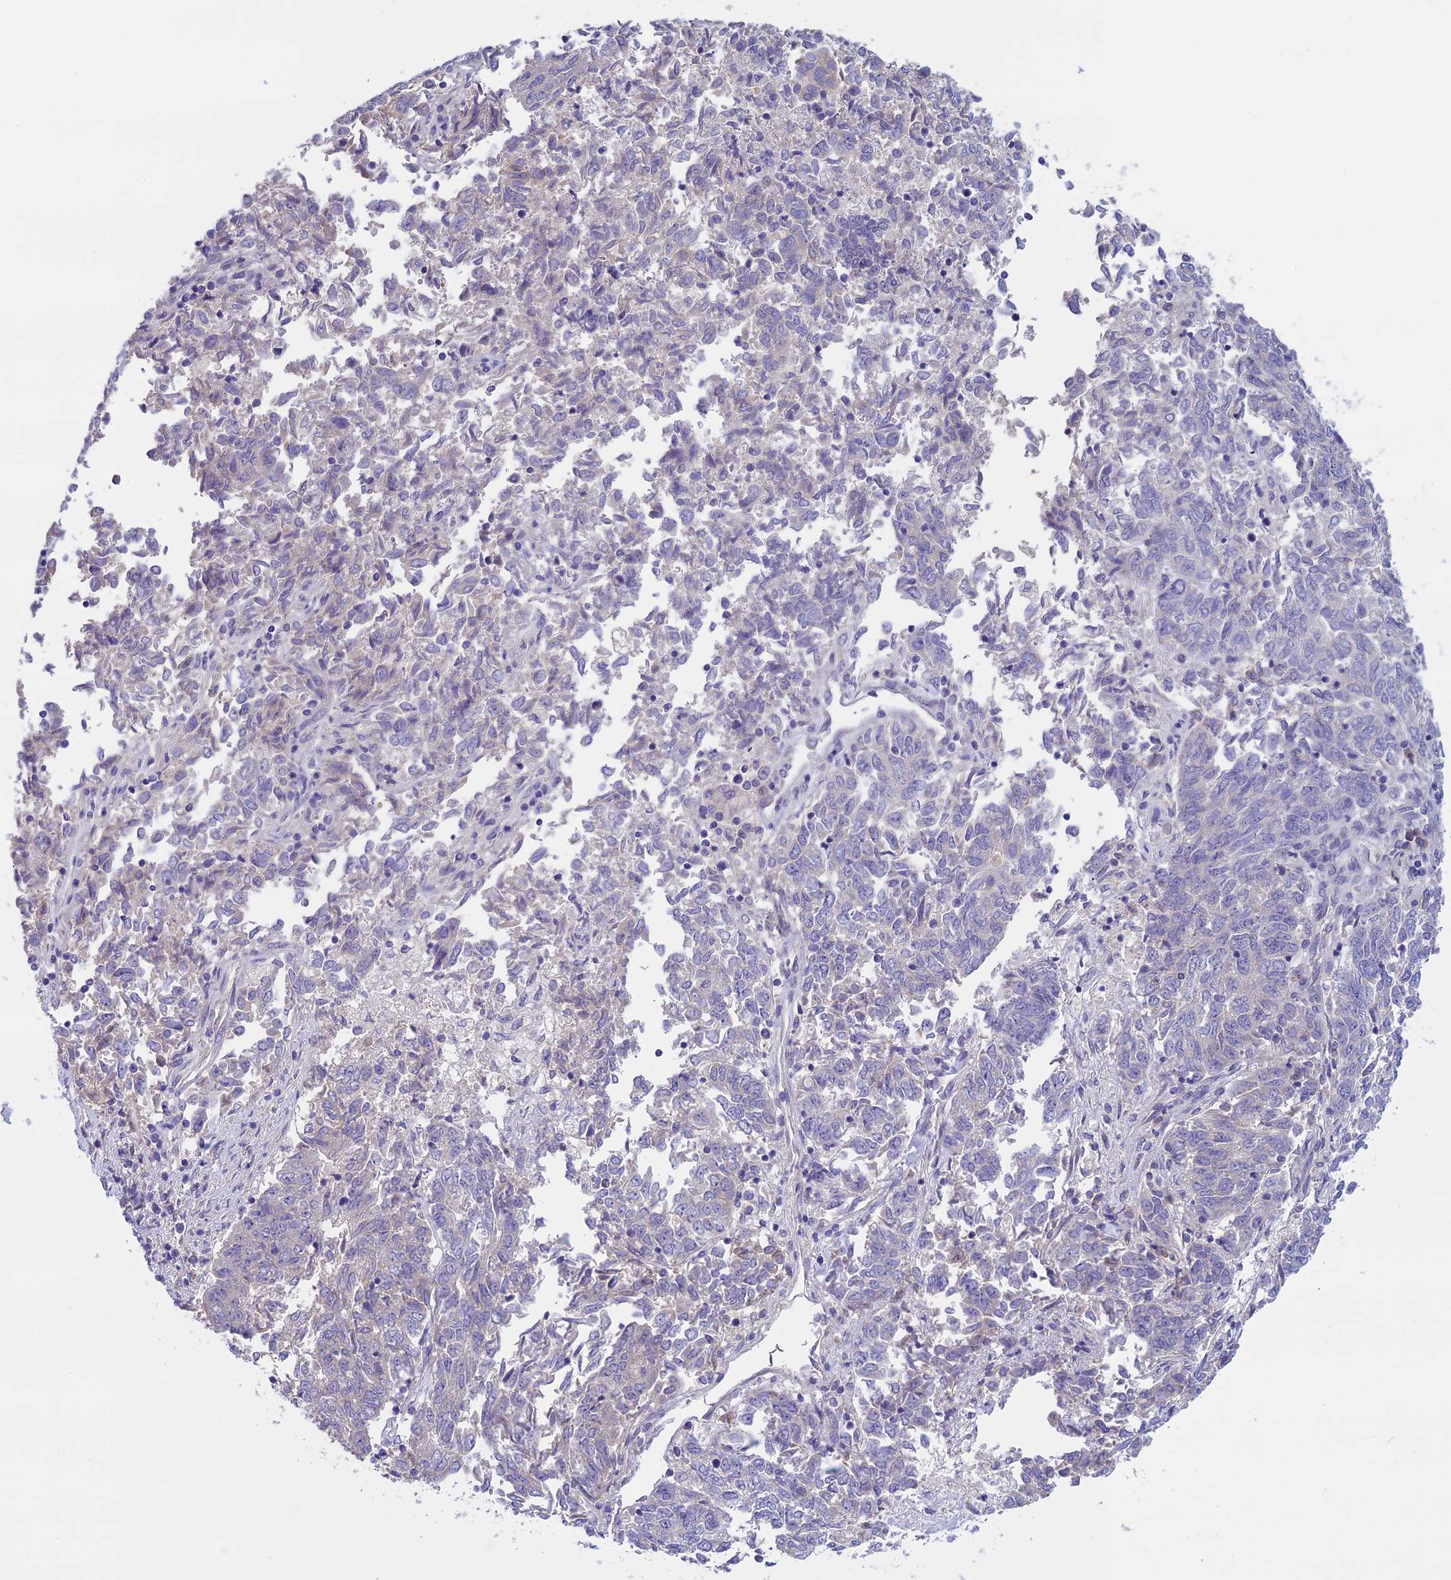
{"staining": {"intensity": "negative", "quantity": "none", "location": "none"}, "tissue": "endometrial cancer", "cell_type": "Tumor cells", "image_type": "cancer", "snomed": [{"axis": "morphology", "description": "Adenocarcinoma, NOS"}, {"axis": "topography", "description": "Endometrium"}], "caption": "Micrograph shows no significant protein expression in tumor cells of endometrial cancer.", "gene": "DCTN5", "patient": {"sex": "female", "age": 80}}